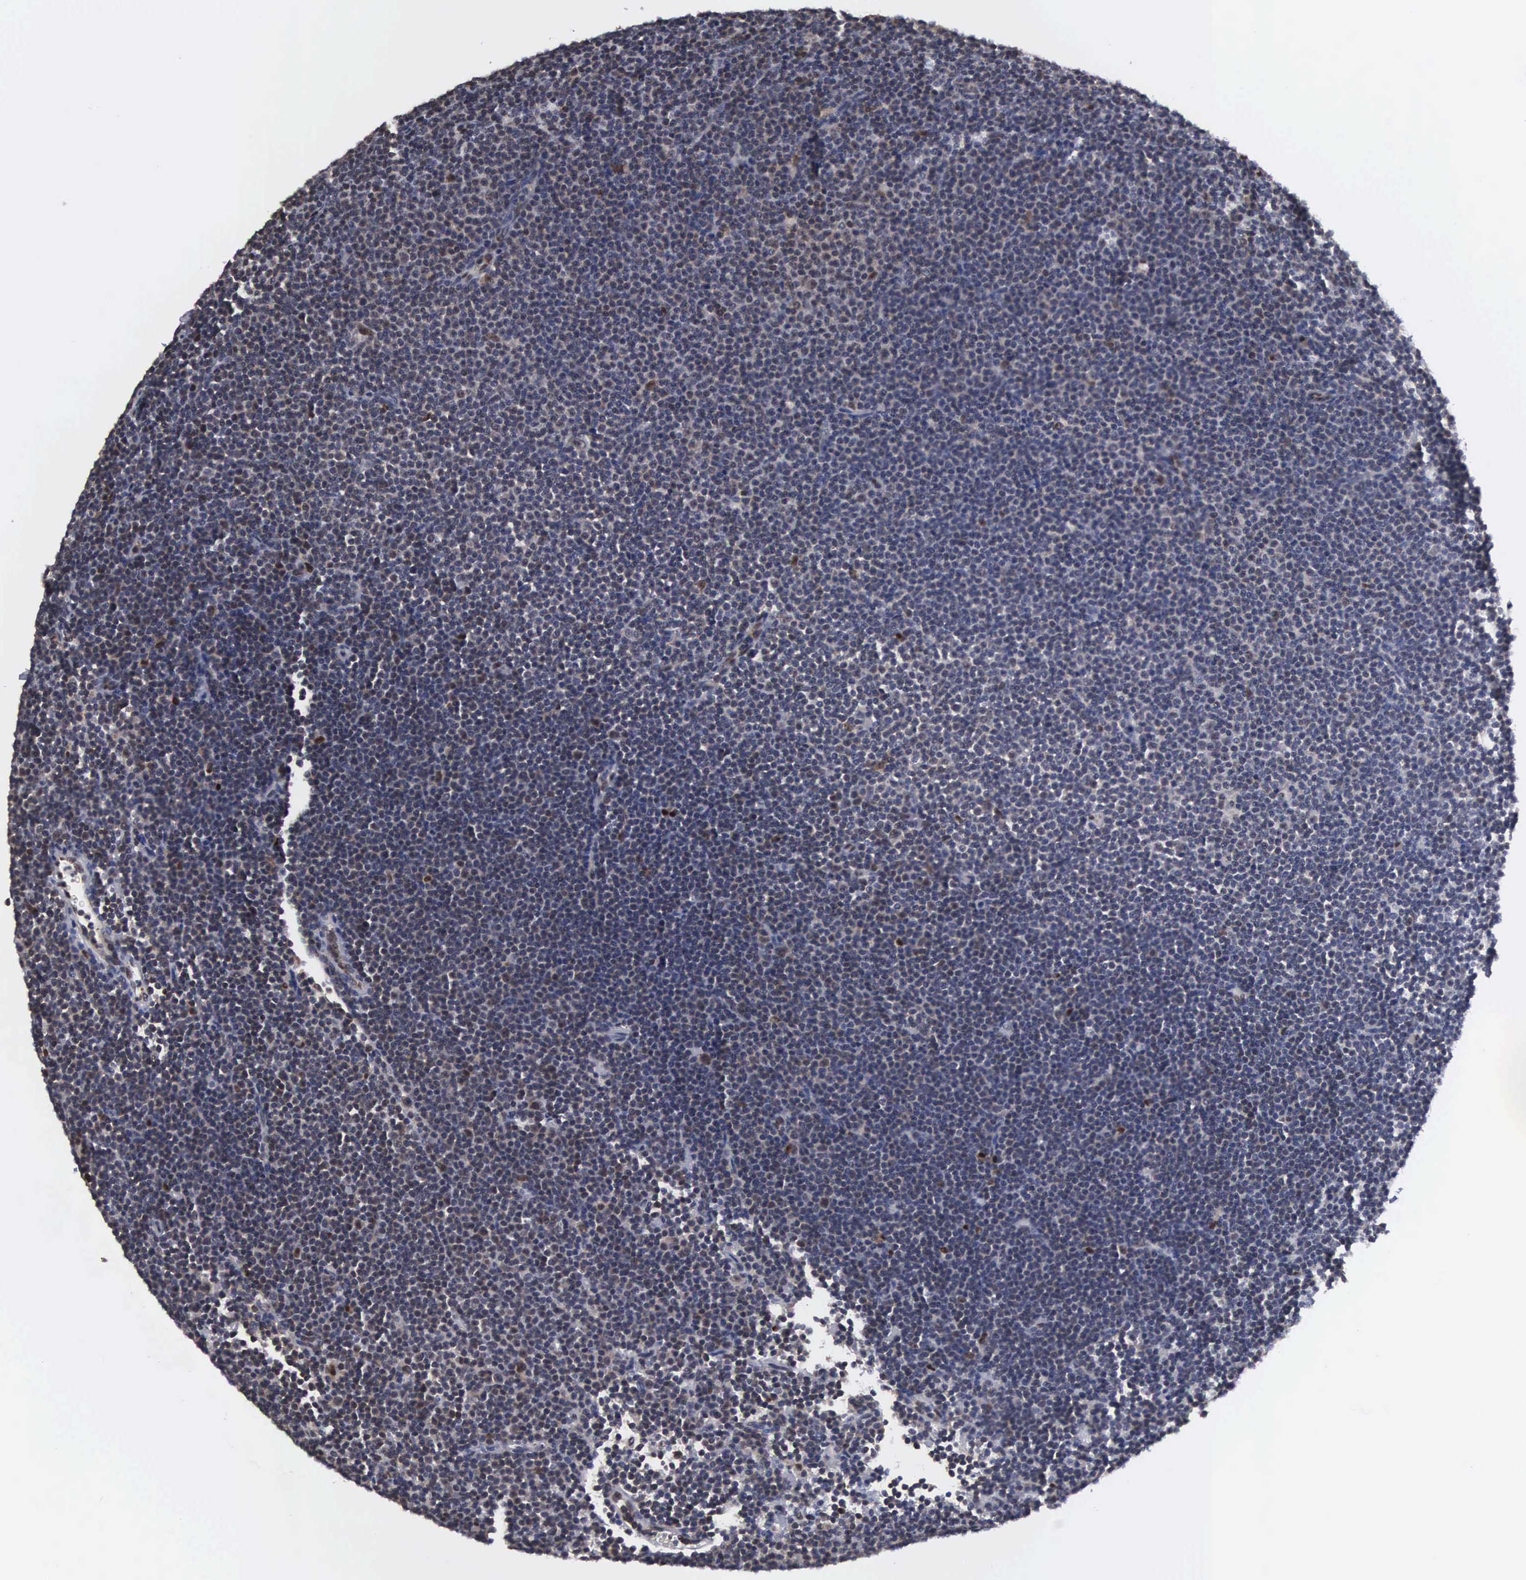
{"staining": {"intensity": "weak", "quantity": "<25%", "location": "nuclear"}, "tissue": "lymphoma", "cell_type": "Tumor cells", "image_type": "cancer", "snomed": [{"axis": "morphology", "description": "Malignant lymphoma, non-Hodgkin's type, Low grade"}, {"axis": "topography", "description": "Lymph node"}], "caption": "Tumor cells show no significant positivity in malignant lymphoma, non-Hodgkin's type (low-grade).", "gene": "TRMT5", "patient": {"sex": "female", "age": 69}}